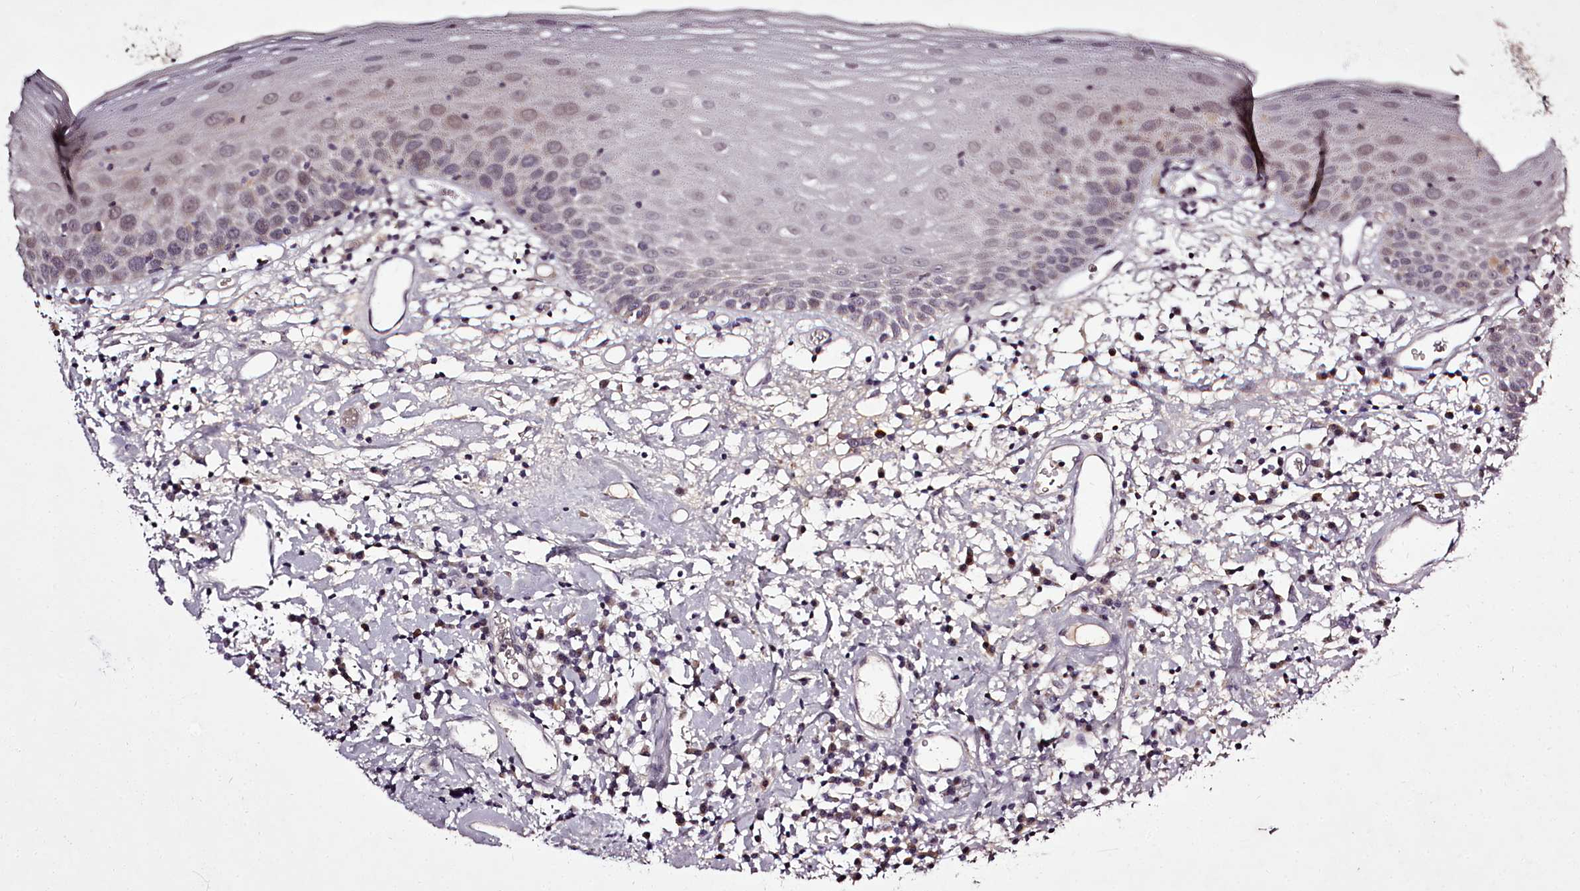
{"staining": {"intensity": "negative", "quantity": "none", "location": "none"}, "tissue": "oral mucosa", "cell_type": "Squamous epithelial cells", "image_type": "normal", "snomed": [{"axis": "morphology", "description": "Normal tissue, NOS"}, {"axis": "topography", "description": "Oral tissue"}], "caption": "Protein analysis of benign oral mucosa demonstrates no significant positivity in squamous epithelial cells. (Brightfield microscopy of DAB immunohistochemistry (IHC) at high magnification).", "gene": "RBMXL2", "patient": {"sex": "male", "age": 74}}